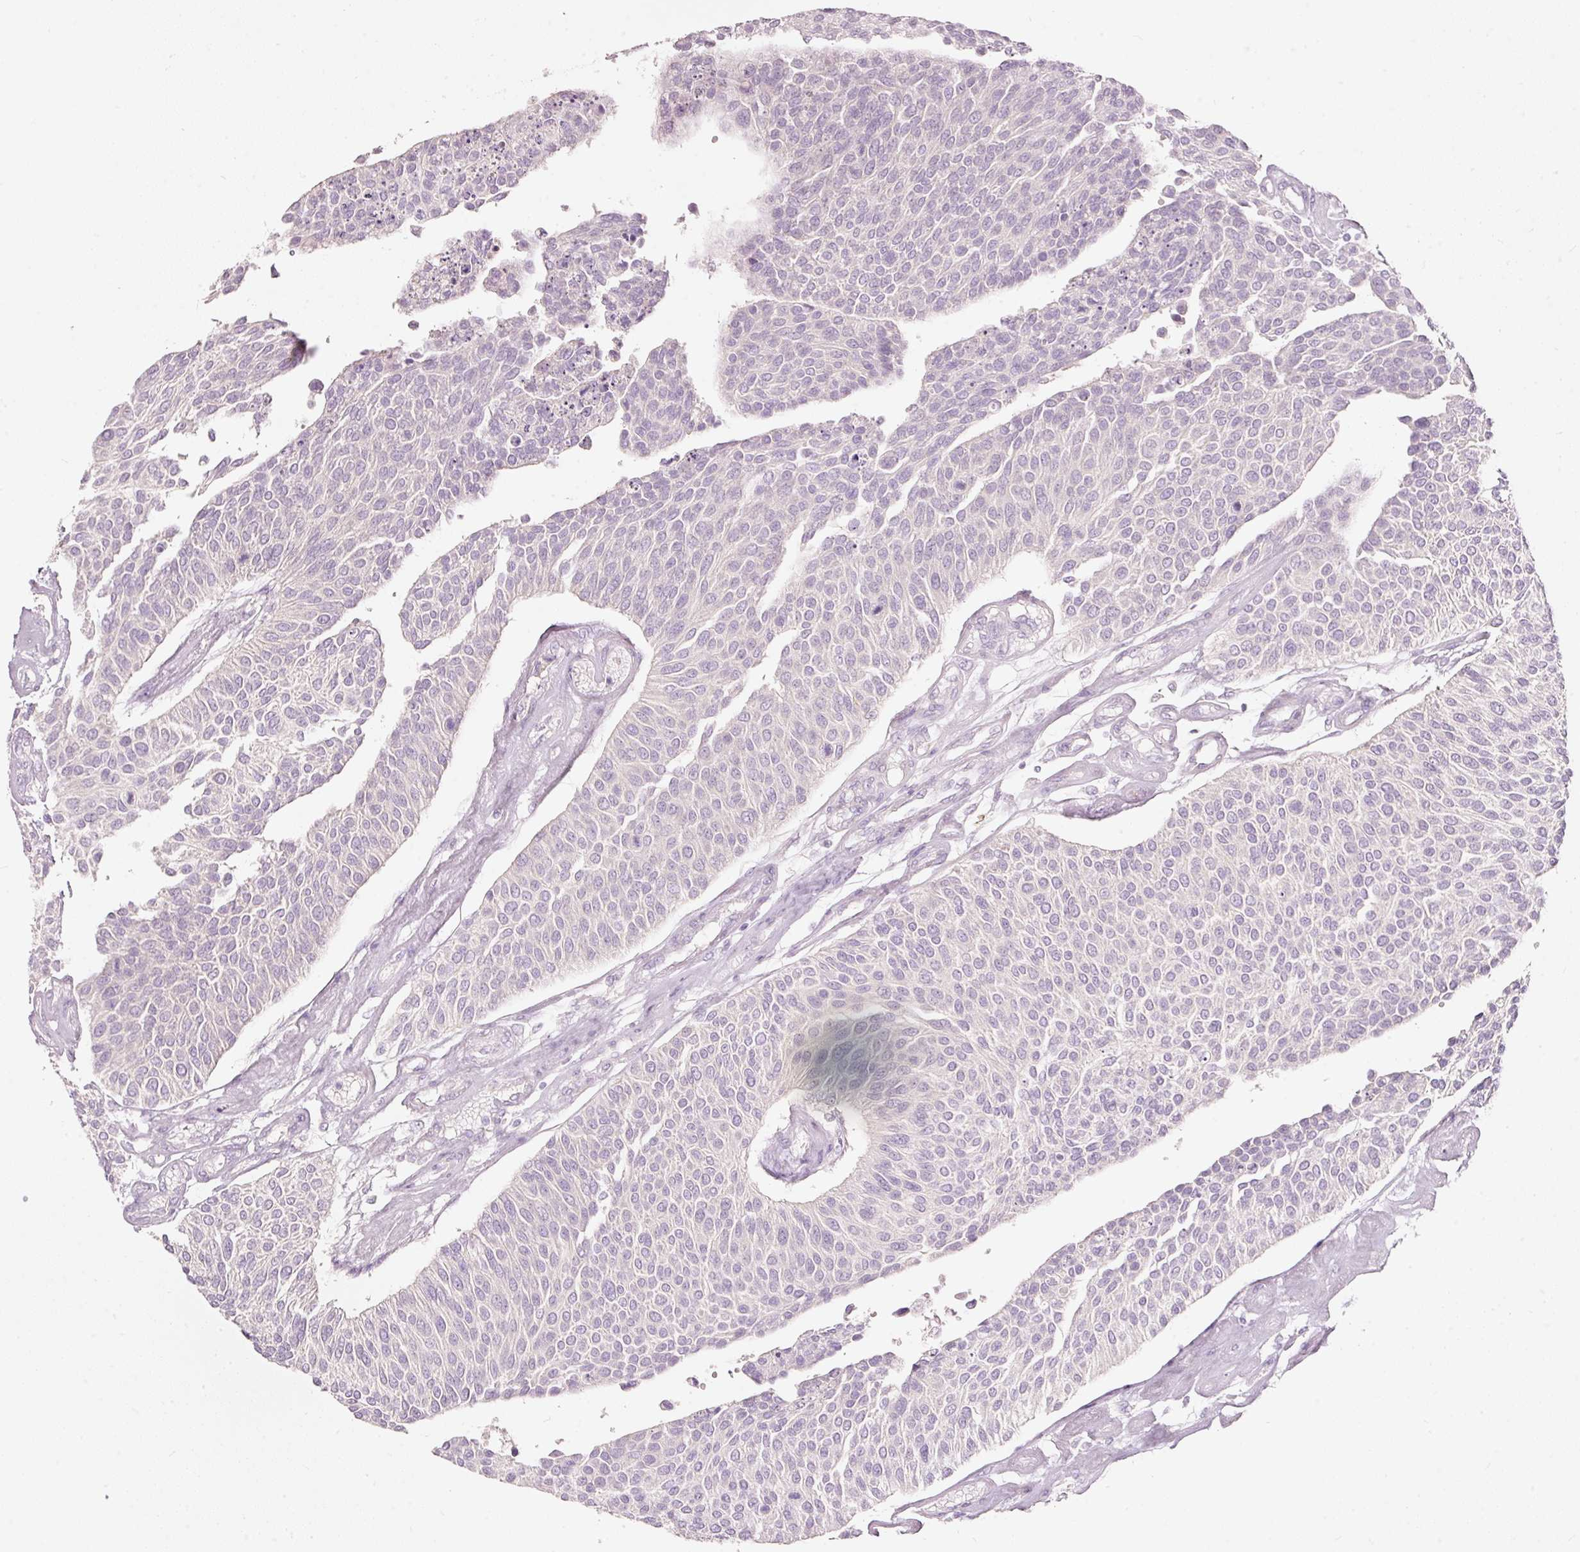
{"staining": {"intensity": "negative", "quantity": "none", "location": "none"}, "tissue": "urothelial cancer", "cell_type": "Tumor cells", "image_type": "cancer", "snomed": [{"axis": "morphology", "description": "Urothelial carcinoma, NOS"}, {"axis": "topography", "description": "Urinary bladder"}], "caption": "Immunohistochemistry micrograph of transitional cell carcinoma stained for a protein (brown), which reveals no positivity in tumor cells.", "gene": "MTHFD2", "patient": {"sex": "male", "age": 55}}